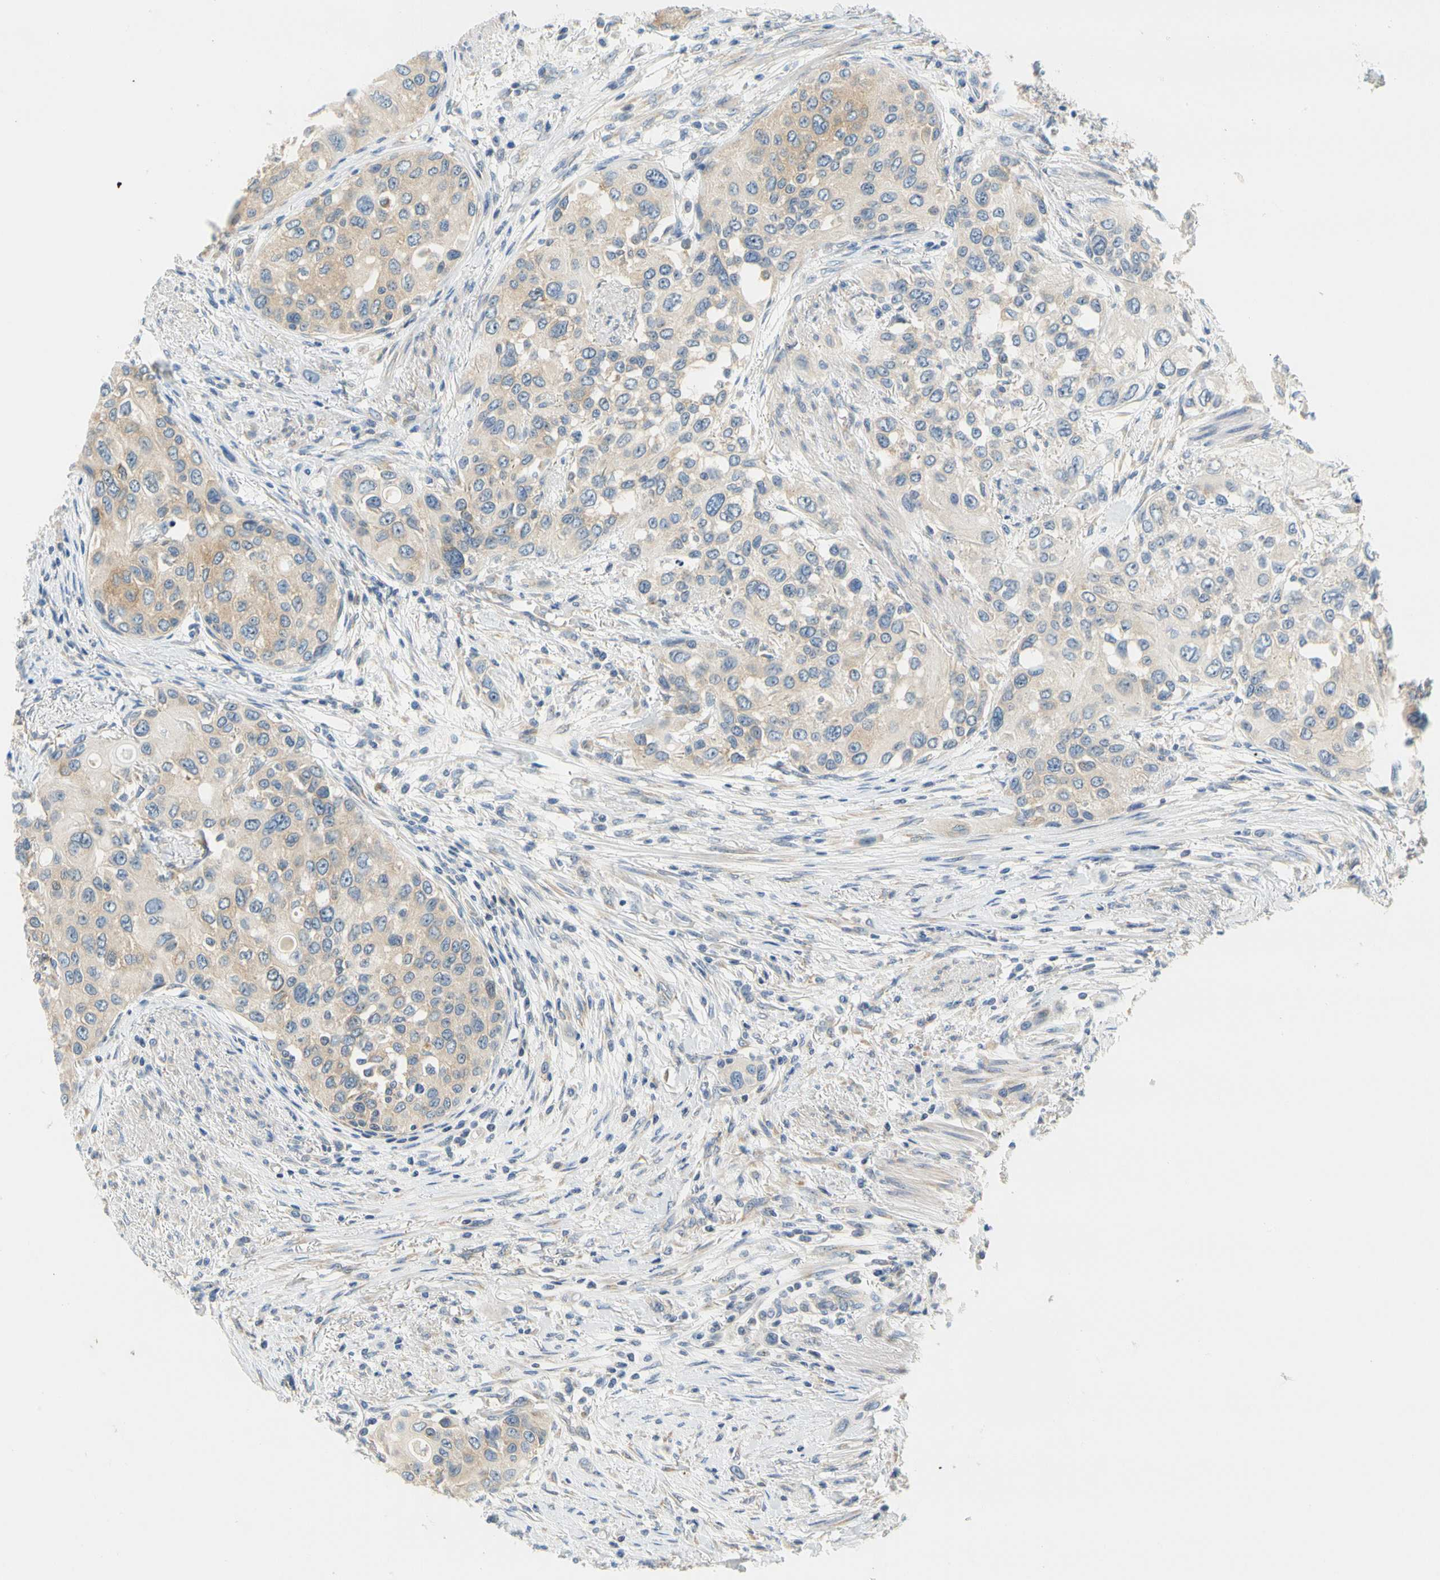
{"staining": {"intensity": "weak", "quantity": ">75%", "location": "cytoplasmic/membranous"}, "tissue": "urothelial cancer", "cell_type": "Tumor cells", "image_type": "cancer", "snomed": [{"axis": "morphology", "description": "Urothelial carcinoma, High grade"}, {"axis": "topography", "description": "Urinary bladder"}], "caption": "This is an image of IHC staining of urothelial cancer, which shows weak staining in the cytoplasmic/membranous of tumor cells.", "gene": "LRRC47", "patient": {"sex": "female", "age": 56}}